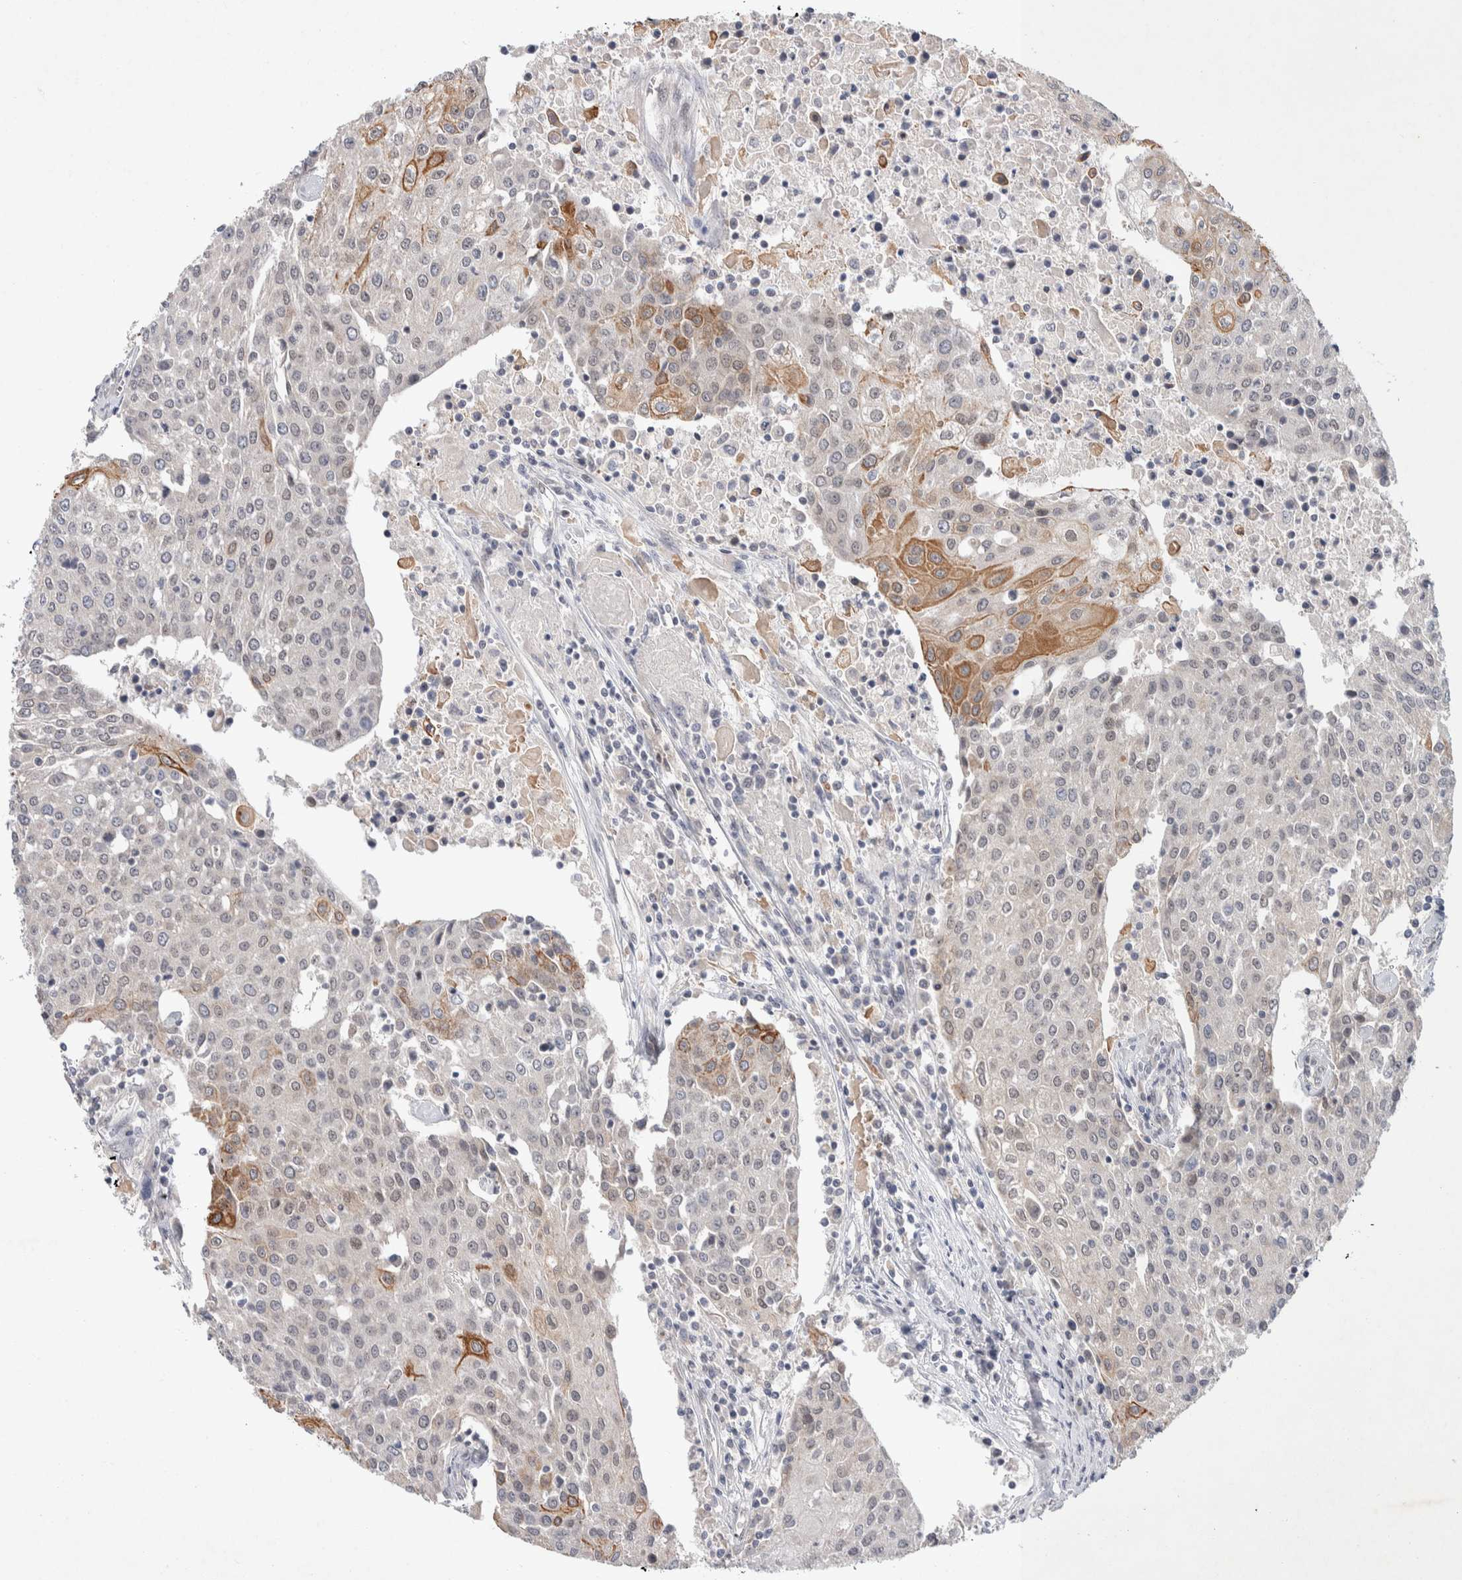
{"staining": {"intensity": "moderate", "quantity": "<25%", "location": "cytoplasmic/membranous"}, "tissue": "urothelial cancer", "cell_type": "Tumor cells", "image_type": "cancer", "snomed": [{"axis": "morphology", "description": "Urothelial carcinoma, High grade"}, {"axis": "topography", "description": "Urinary bladder"}], "caption": "Tumor cells exhibit low levels of moderate cytoplasmic/membranous positivity in about <25% of cells in urothelial cancer. Ihc stains the protein in brown and the nuclei are stained blue.", "gene": "CRAT", "patient": {"sex": "female", "age": 85}}